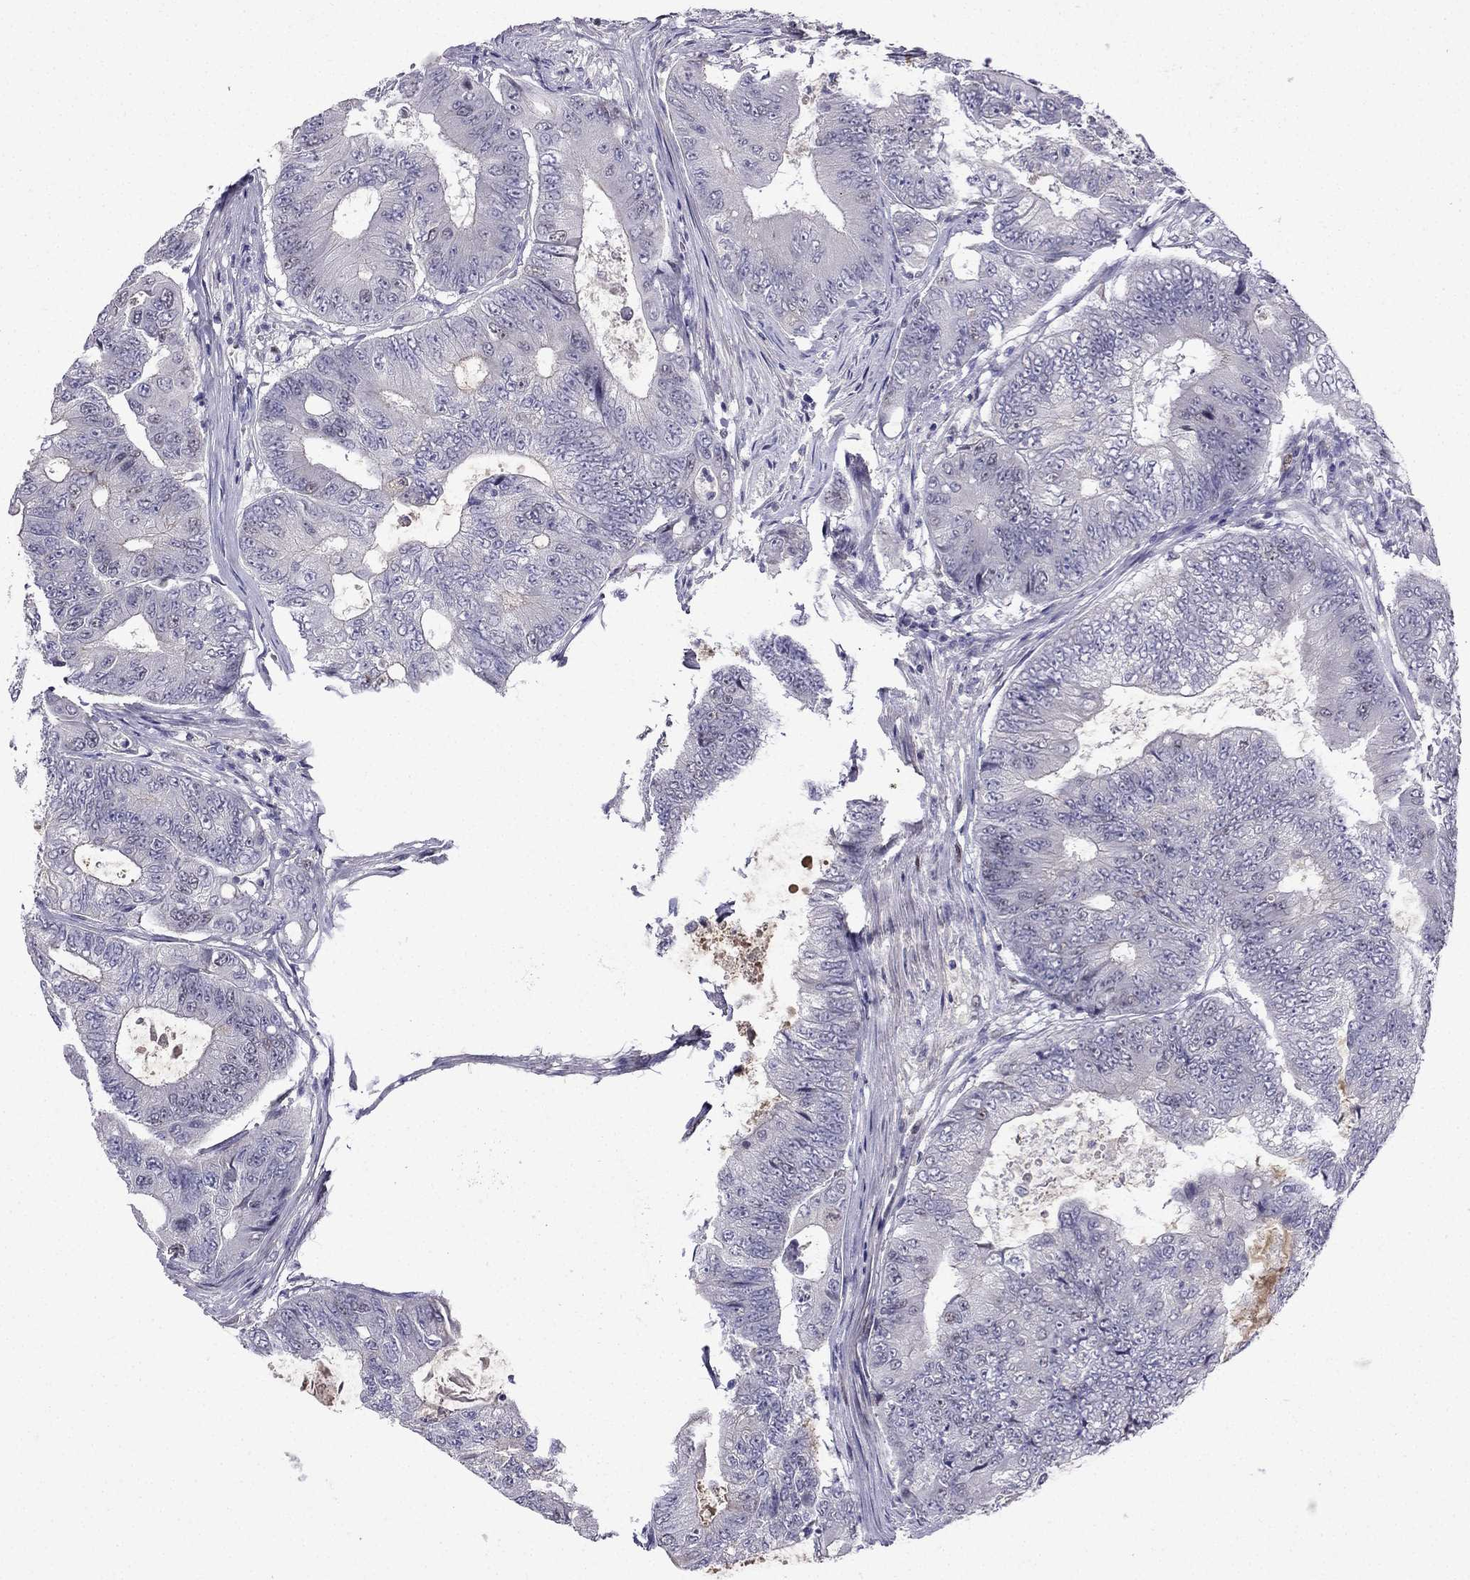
{"staining": {"intensity": "negative", "quantity": "none", "location": "none"}, "tissue": "colorectal cancer", "cell_type": "Tumor cells", "image_type": "cancer", "snomed": [{"axis": "morphology", "description": "Adenocarcinoma, NOS"}, {"axis": "topography", "description": "Colon"}], "caption": "A photomicrograph of colorectal adenocarcinoma stained for a protein shows no brown staining in tumor cells.", "gene": "UHRF1", "patient": {"sex": "female", "age": 48}}